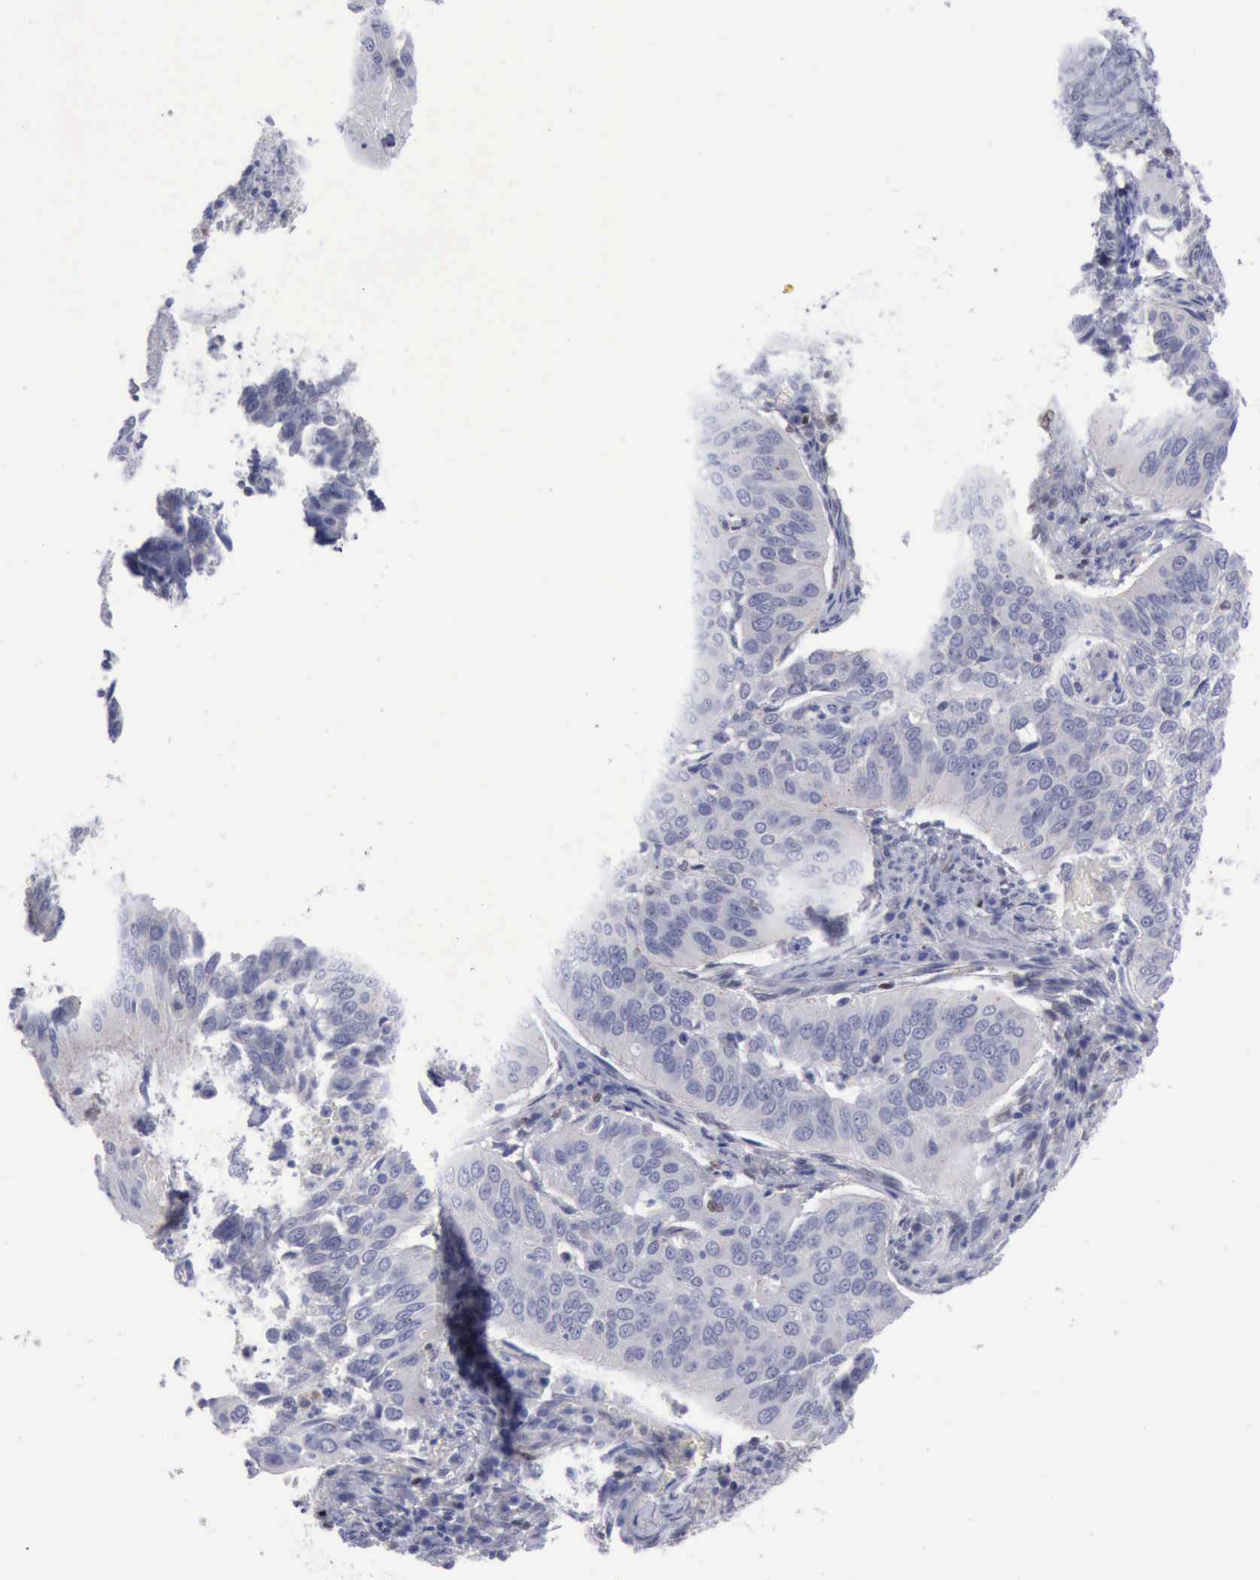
{"staining": {"intensity": "negative", "quantity": "none", "location": "none"}, "tissue": "cervical cancer", "cell_type": "Tumor cells", "image_type": "cancer", "snomed": [{"axis": "morphology", "description": "Squamous cell carcinoma, NOS"}, {"axis": "topography", "description": "Cervix"}], "caption": "Squamous cell carcinoma (cervical) was stained to show a protein in brown. There is no significant expression in tumor cells.", "gene": "SATB2", "patient": {"sex": "female", "age": 39}}